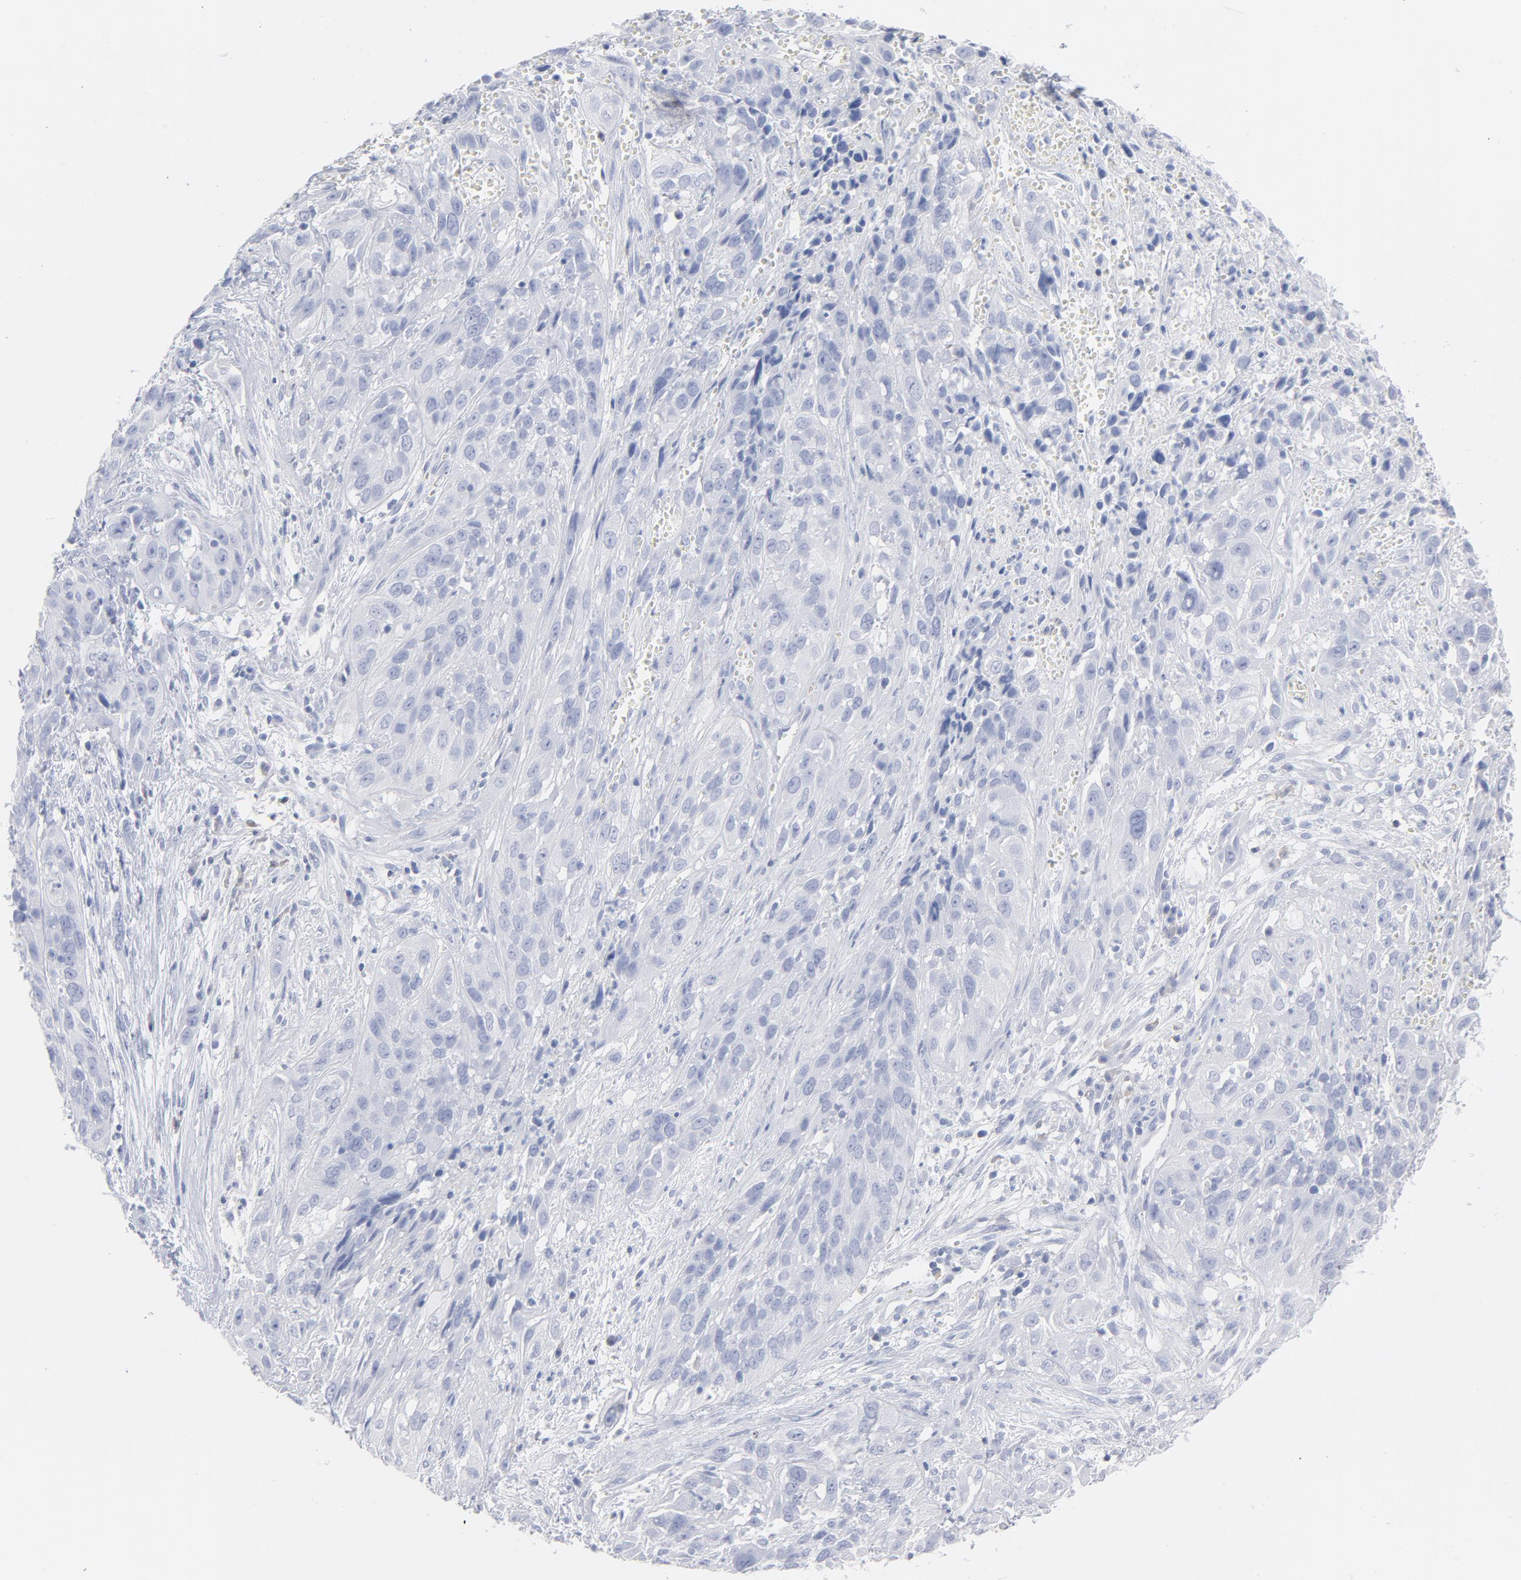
{"staining": {"intensity": "negative", "quantity": "none", "location": "none"}, "tissue": "cervical cancer", "cell_type": "Tumor cells", "image_type": "cancer", "snomed": [{"axis": "morphology", "description": "Squamous cell carcinoma, NOS"}, {"axis": "topography", "description": "Cervix"}], "caption": "The micrograph exhibits no significant positivity in tumor cells of cervical squamous cell carcinoma.", "gene": "P2RY8", "patient": {"sex": "female", "age": 32}}